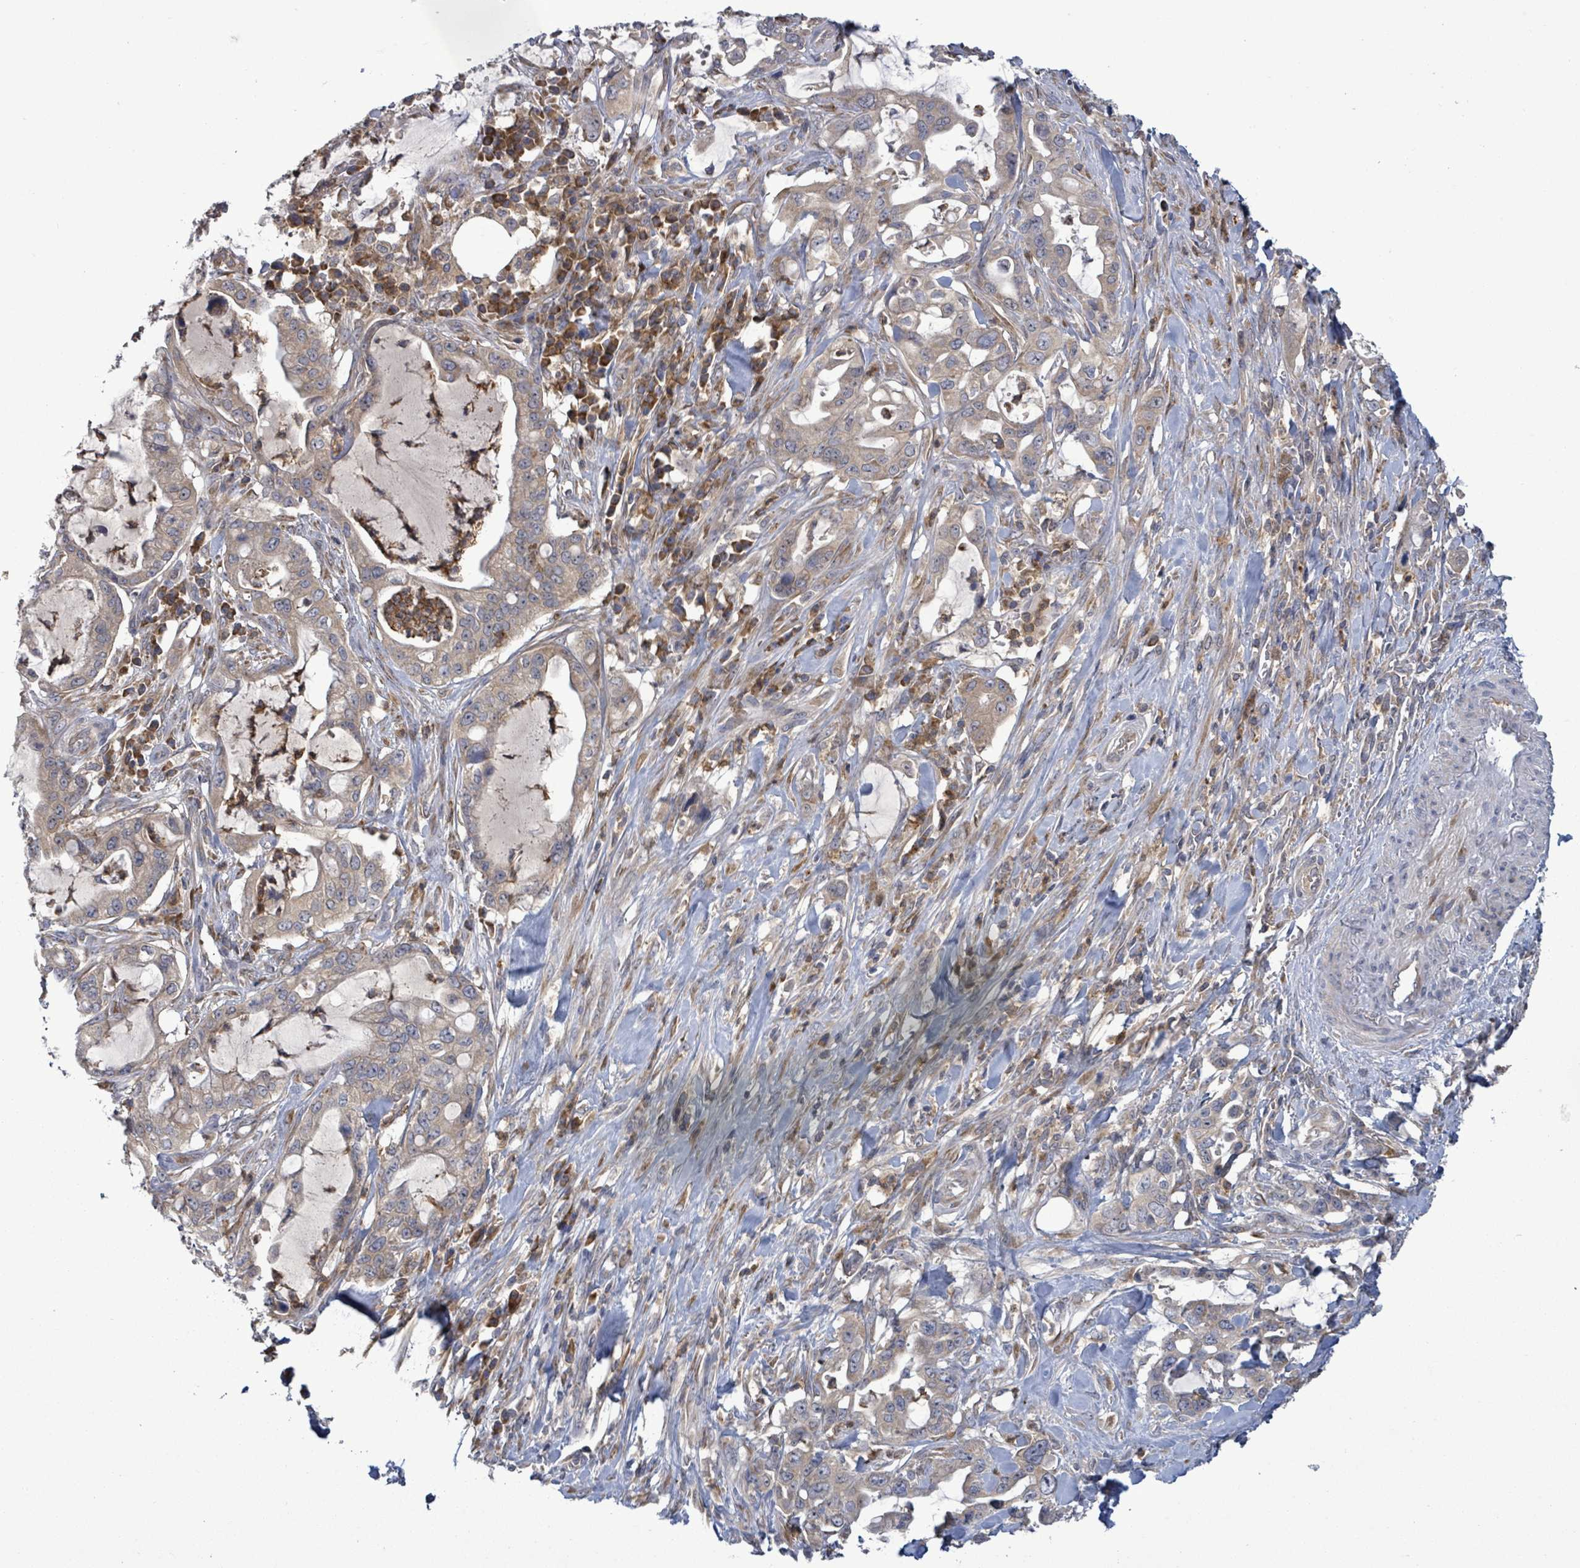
{"staining": {"intensity": "weak", "quantity": "25%-75%", "location": "cytoplasmic/membranous"}, "tissue": "pancreatic cancer", "cell_type": "Tumor cells", "image_type": "cancer", "snomed": [{"axis": "morphology", "description": "Adenocarcinoma, NOS"}, {"axis": "topography", "description": "Pancreas"}], "caption": "Pancreatic cancer (adenocarcinoma) stained with immunohistochemistry (IHC) shows weak cytoplasmic/membranous expression in approximately 25%-75% of tumor cells. Nuclei are stained in blue.", "gene": "SERPINE3", "patient": {"sex": "female", "age": 61}}